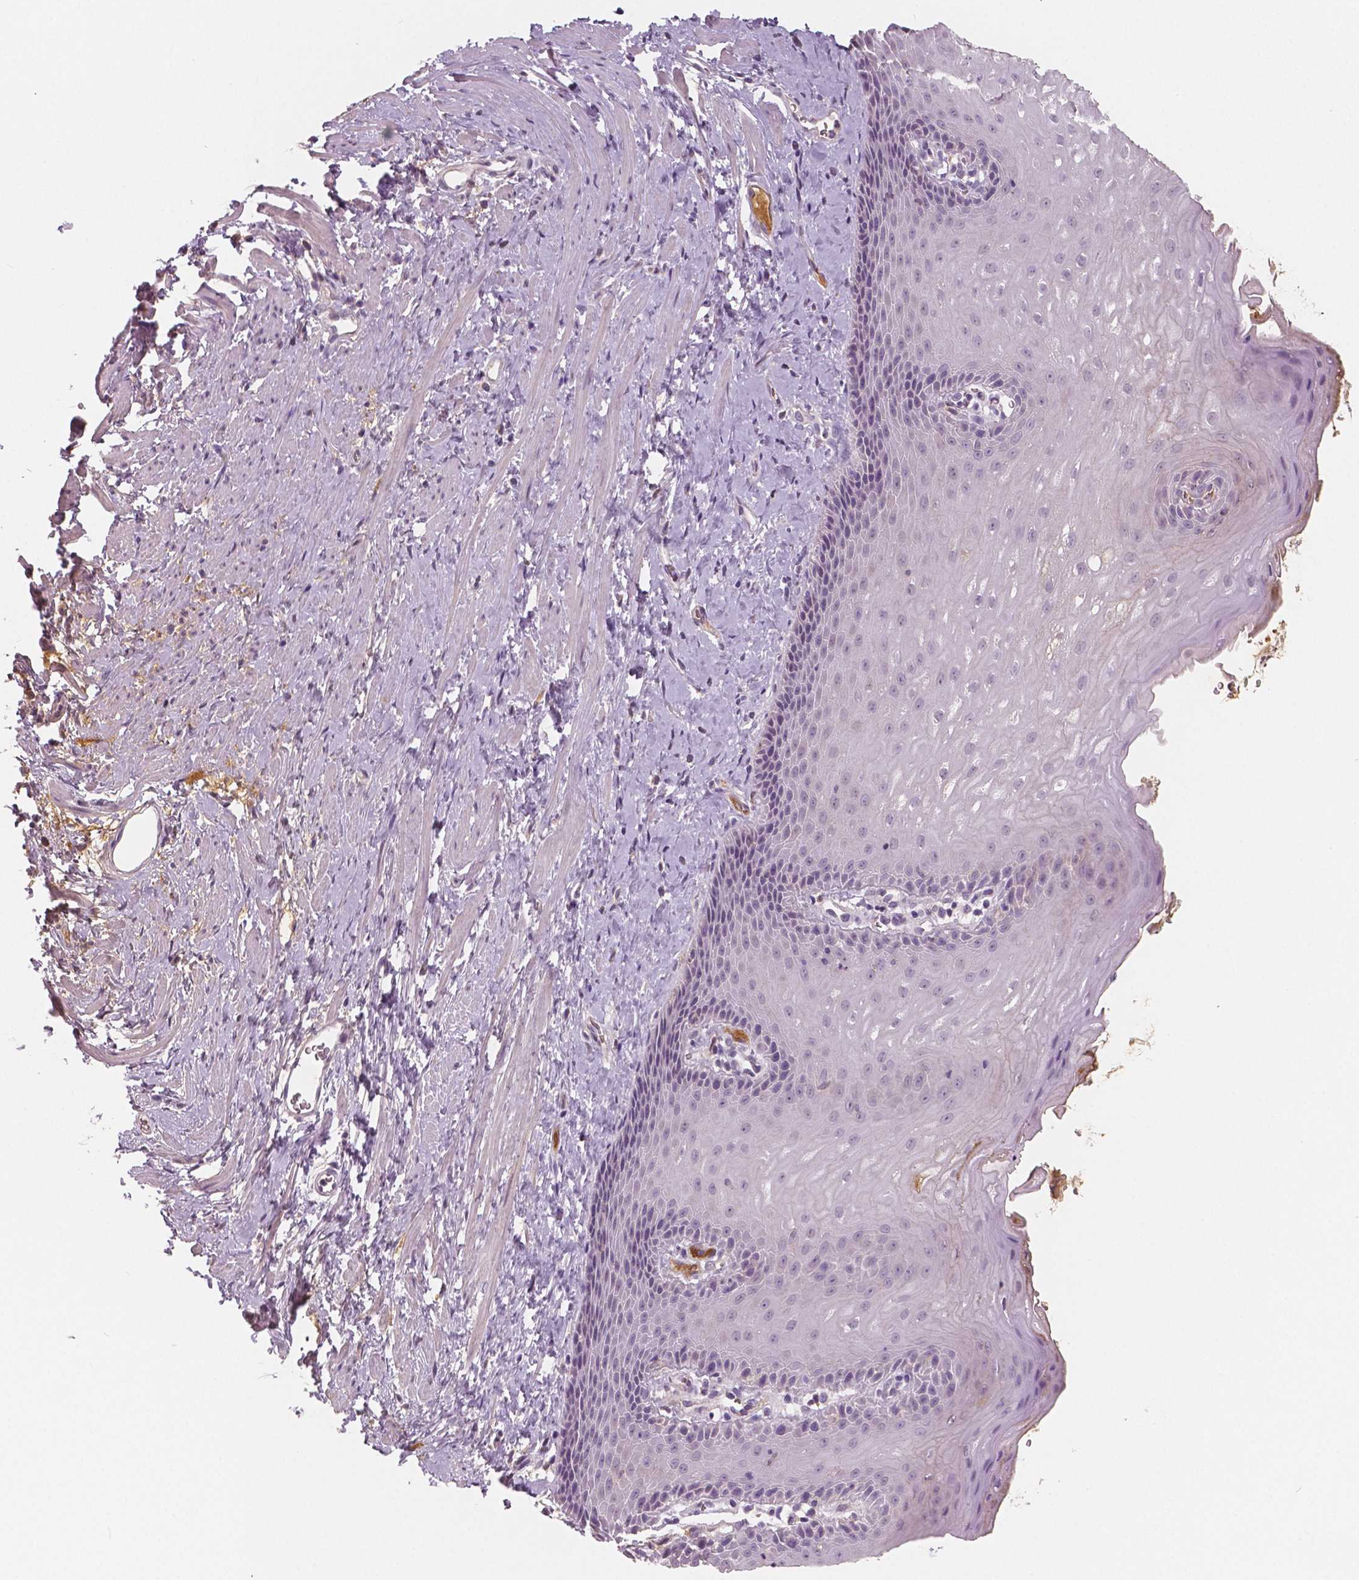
{"staining": {"intensity": "negative", "quantity": "none", "location": "none"}, "tissue": "esophagus", "cell_type": "Squamous epithelial cells", "image_type": "normal", "snomed": [{"axis": "morphology", "description": "Normal tissue, NOS"}, {"axis": "topography", "description": "Esophagus"}], "caption": "An immunohistochemistry image of normal esophagus is shown. There is no staining in squamous epithelial cells of esophagus. (DAB immunohistochemistry visualized using brightfield microscopy, high magnification).", "gene": "APOA4", "patient": {"sex": "male", "age": 64}}